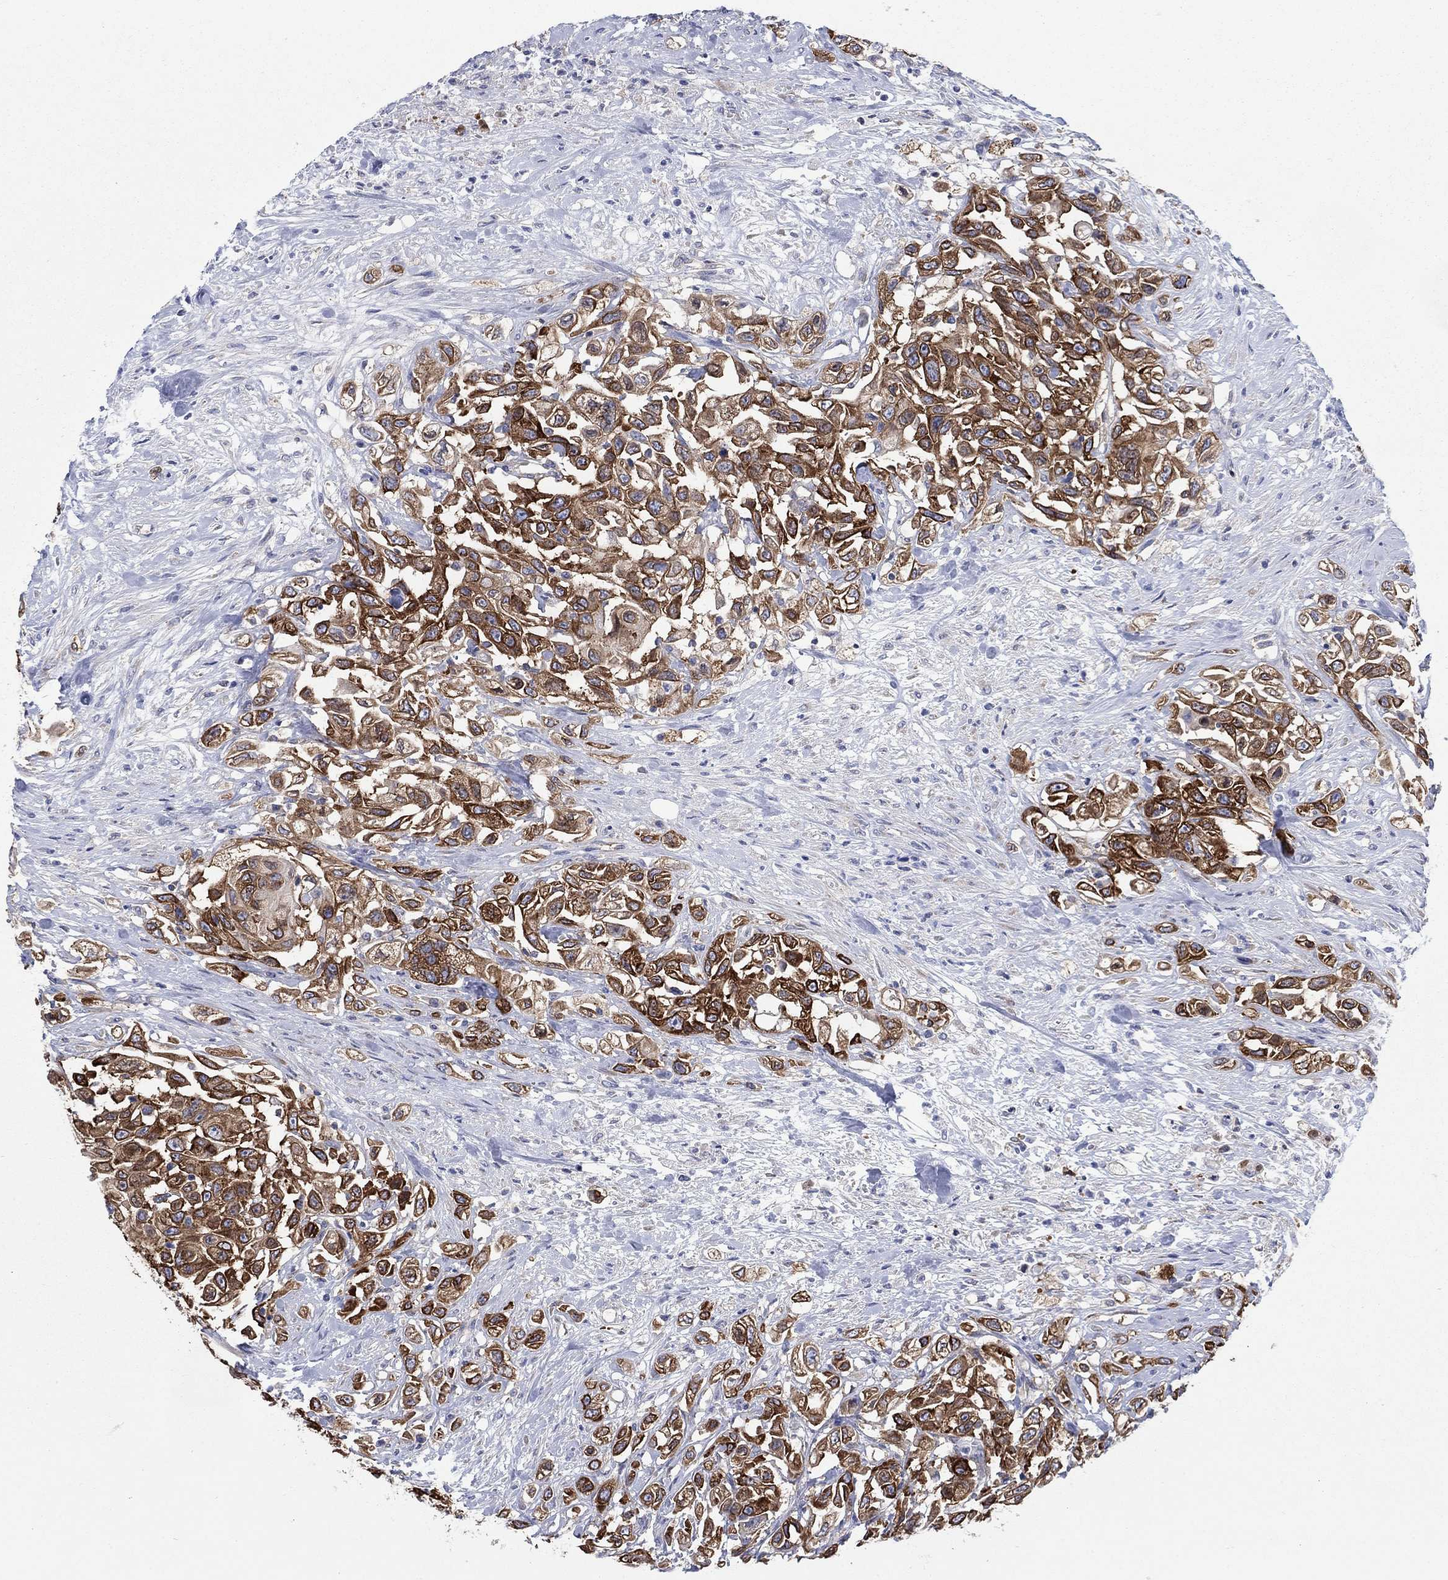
{"staining": {"intensity": "strong", "quantity": ">75%", "location": "cytoplasmic/membranous"}, "tissue": "urothelial cancer", "cell_type": "Tumor cells", "image_type": "cancer", "snomed": [{"axis": "morphology", "description": "Urothelial carcinoma, High grade"}, {"axis": "topography", "description": "Urinary bladder"}], "caption": "Urothelial carcinoma (high-grade) stained with DAB immunohistochemistry (IHC) displays high levels of strong cytoplasmic/membranous staining in about >75% of tumor cells.", "gene": "TMEM59", "patient": {"sex": "female", "age": 56}}